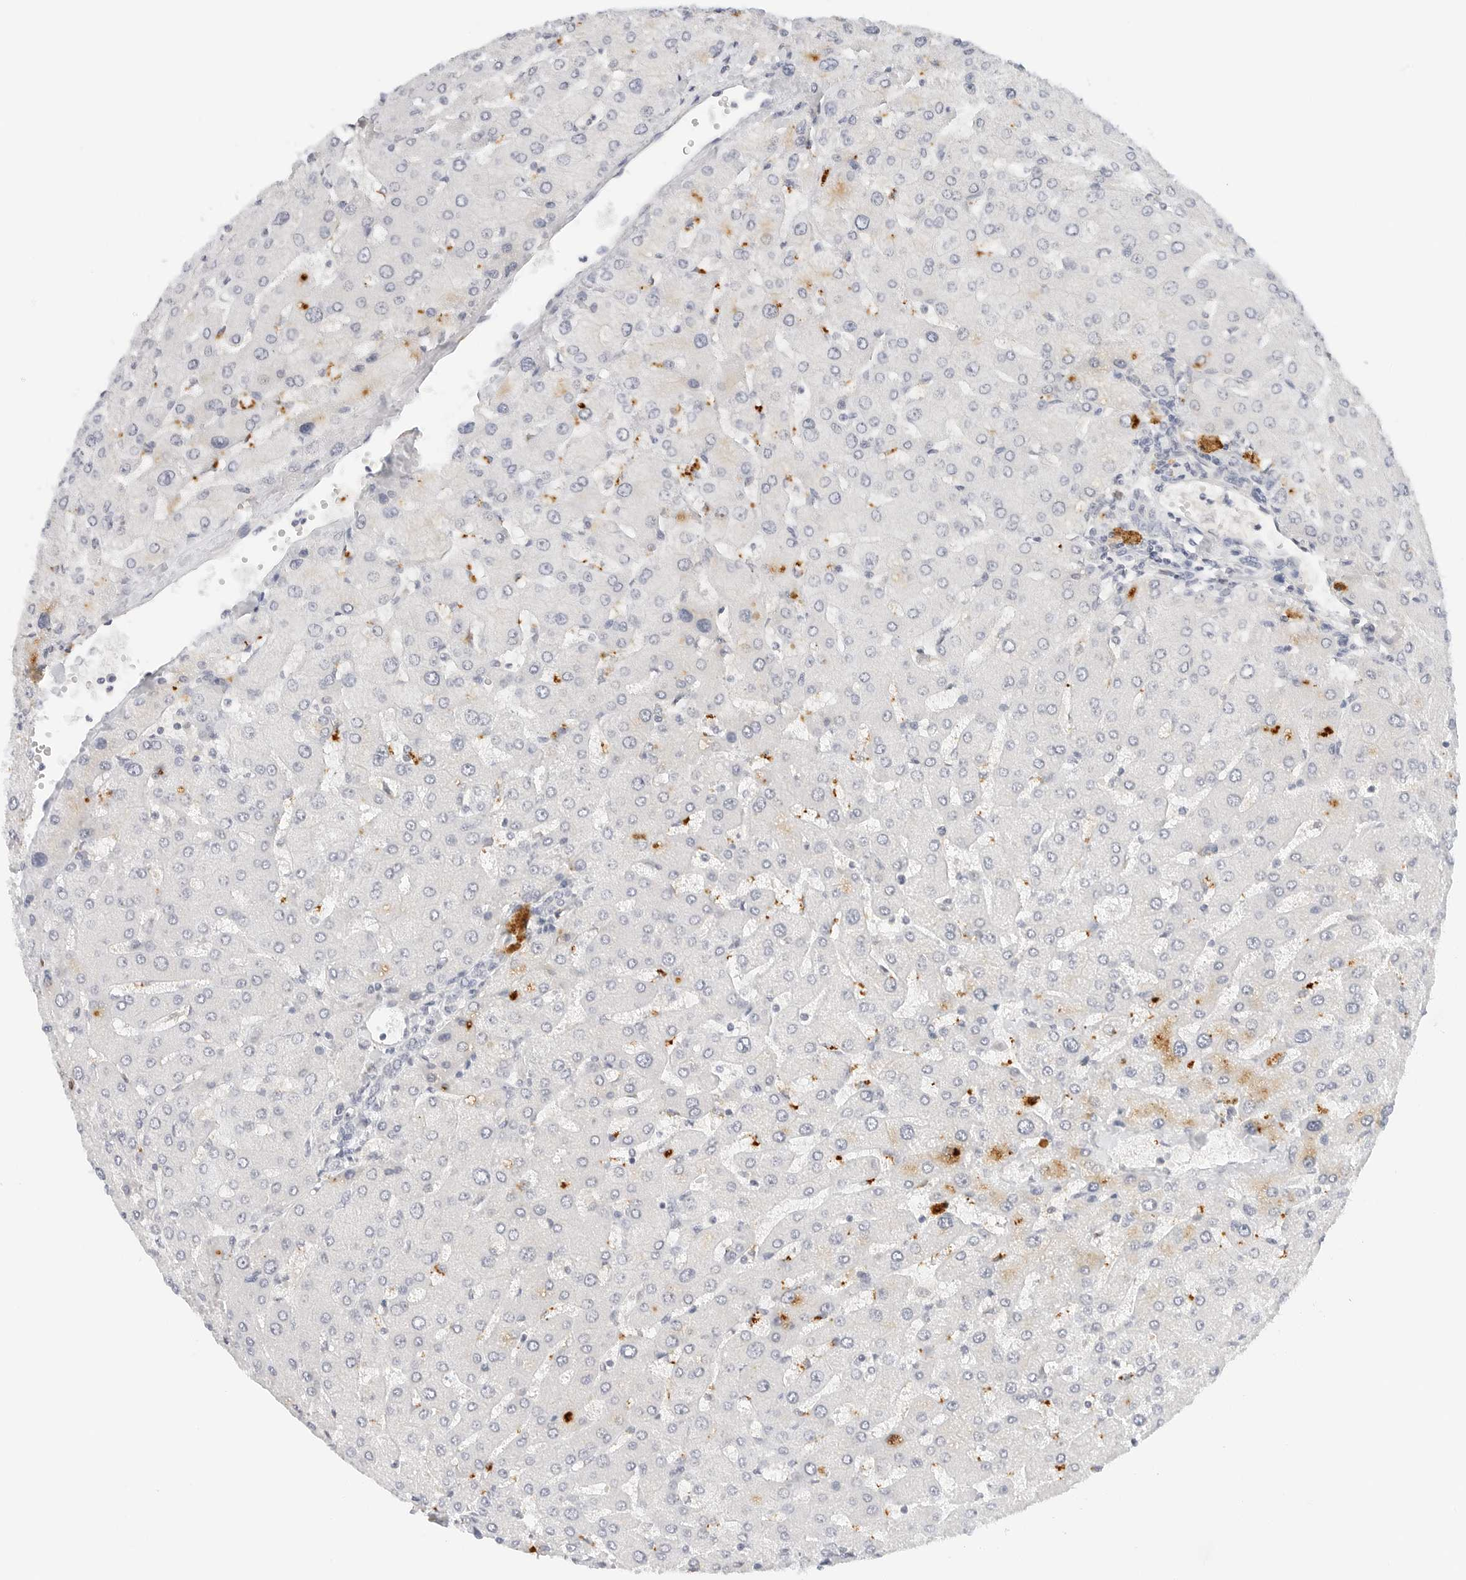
{"staining": {"intensity": "negative", "quantity": "none", "location": "none"}, "tissue": "liver", "cell_type": "Cholangiocytes", "image_type": "normal", "snomed": [{"axis": "morphology", "description": "Normal tissue, NOS"}, {"axis": "topography", "description": "Liver"}], "caption": "Liver stained for a protein using immunohistochemistry shows no positivity cholangiocytes.", "gene": "PKDCC", "patient": {"sex": "male", "age": 55}}